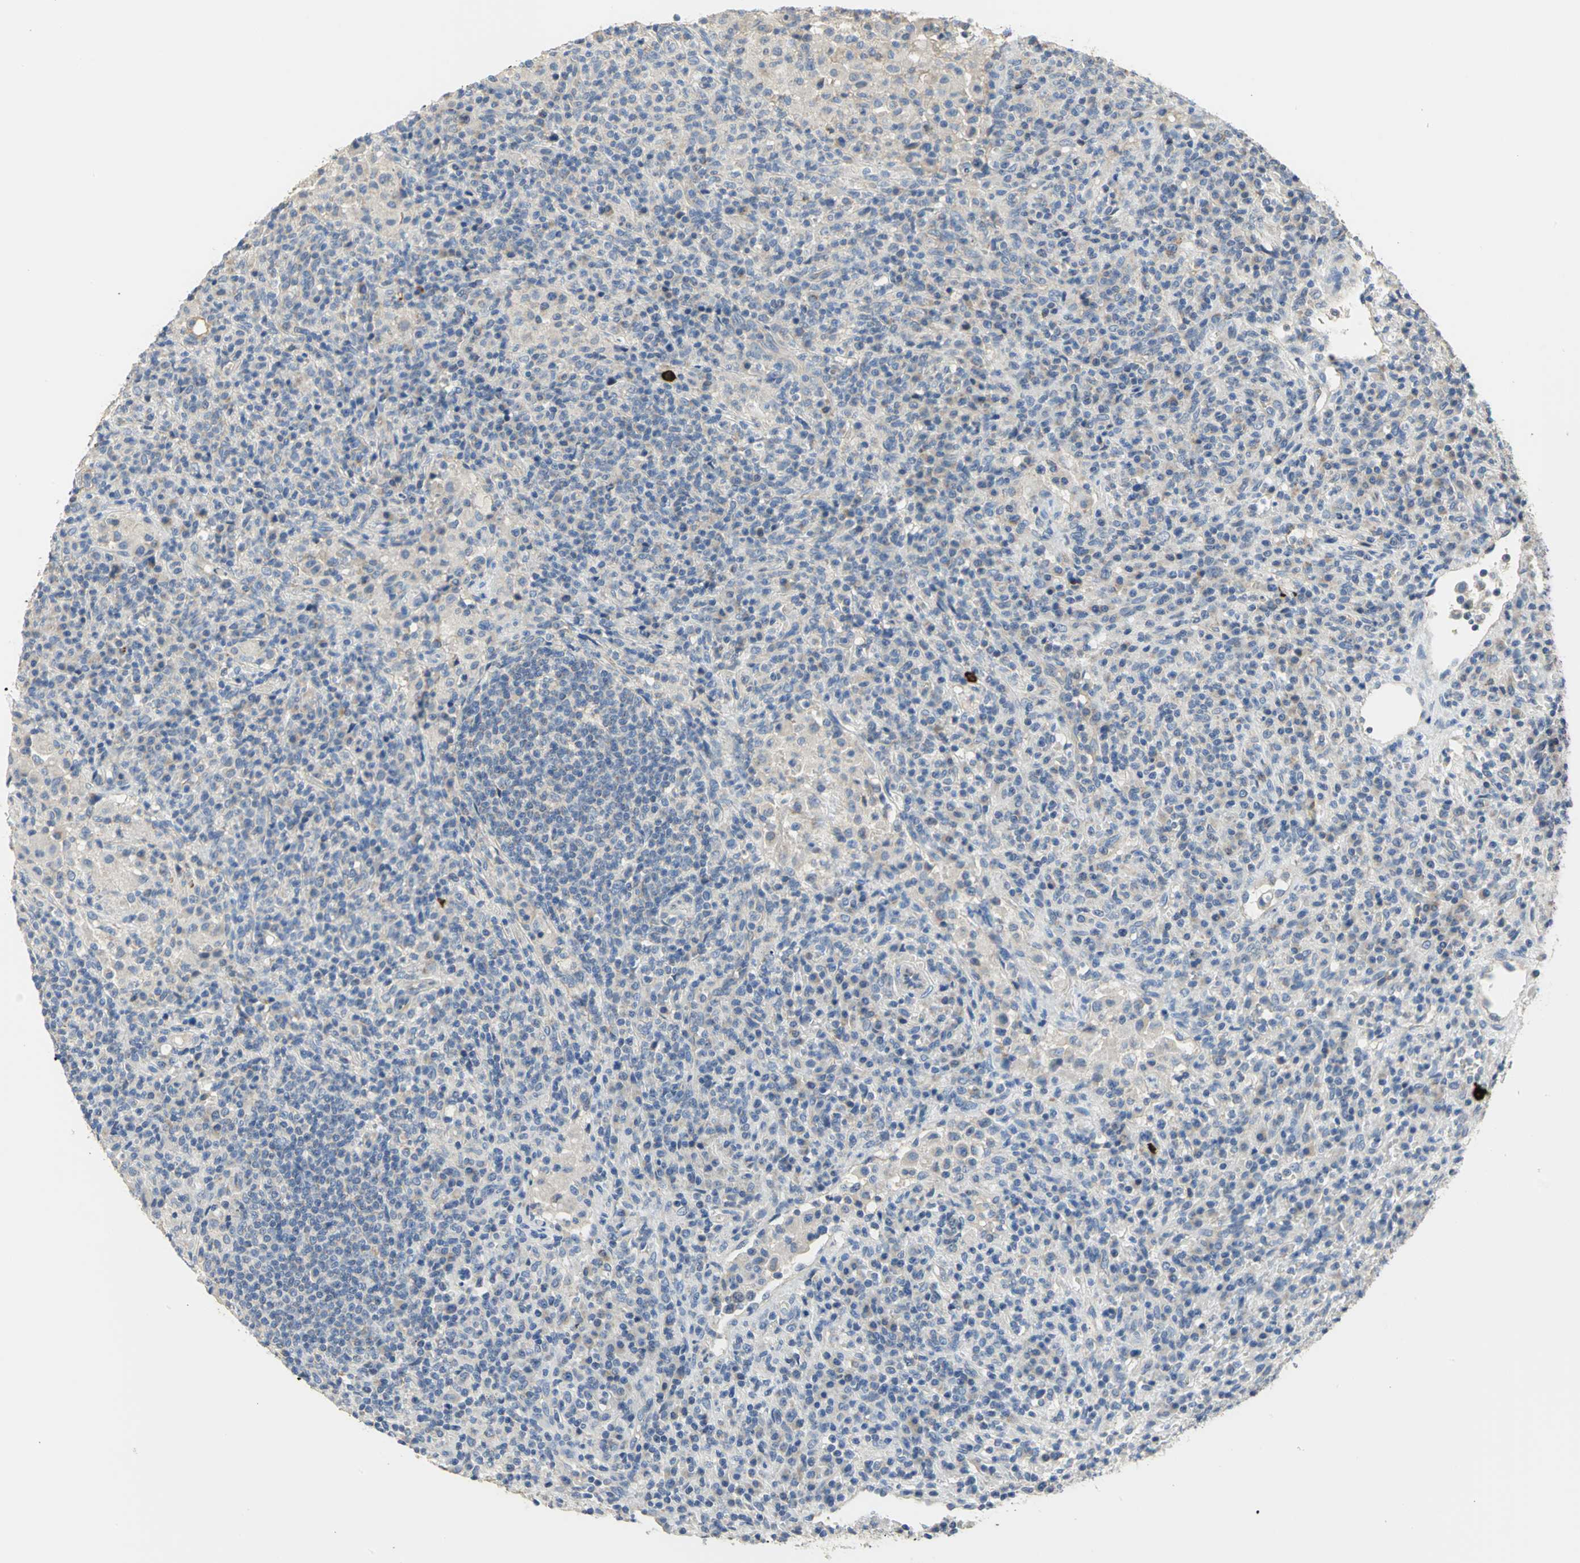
{"staining": {"intensity": "negative", "quantity": "none", "location": "none"}, "tissue": "lymphoma", "cell_type": "Tumor cells", "image_type": "cancer", "snomed": [{"axis": "morphology", "description": "Hodgkin's disease, NOS"}, {"axis": "topography", "description": "Lymph node"}], "caption": "Tumor cells show no significant staining in lymphoma.", "gene": "HTR1F", "patient": {"sex": "male", "age": 65}}